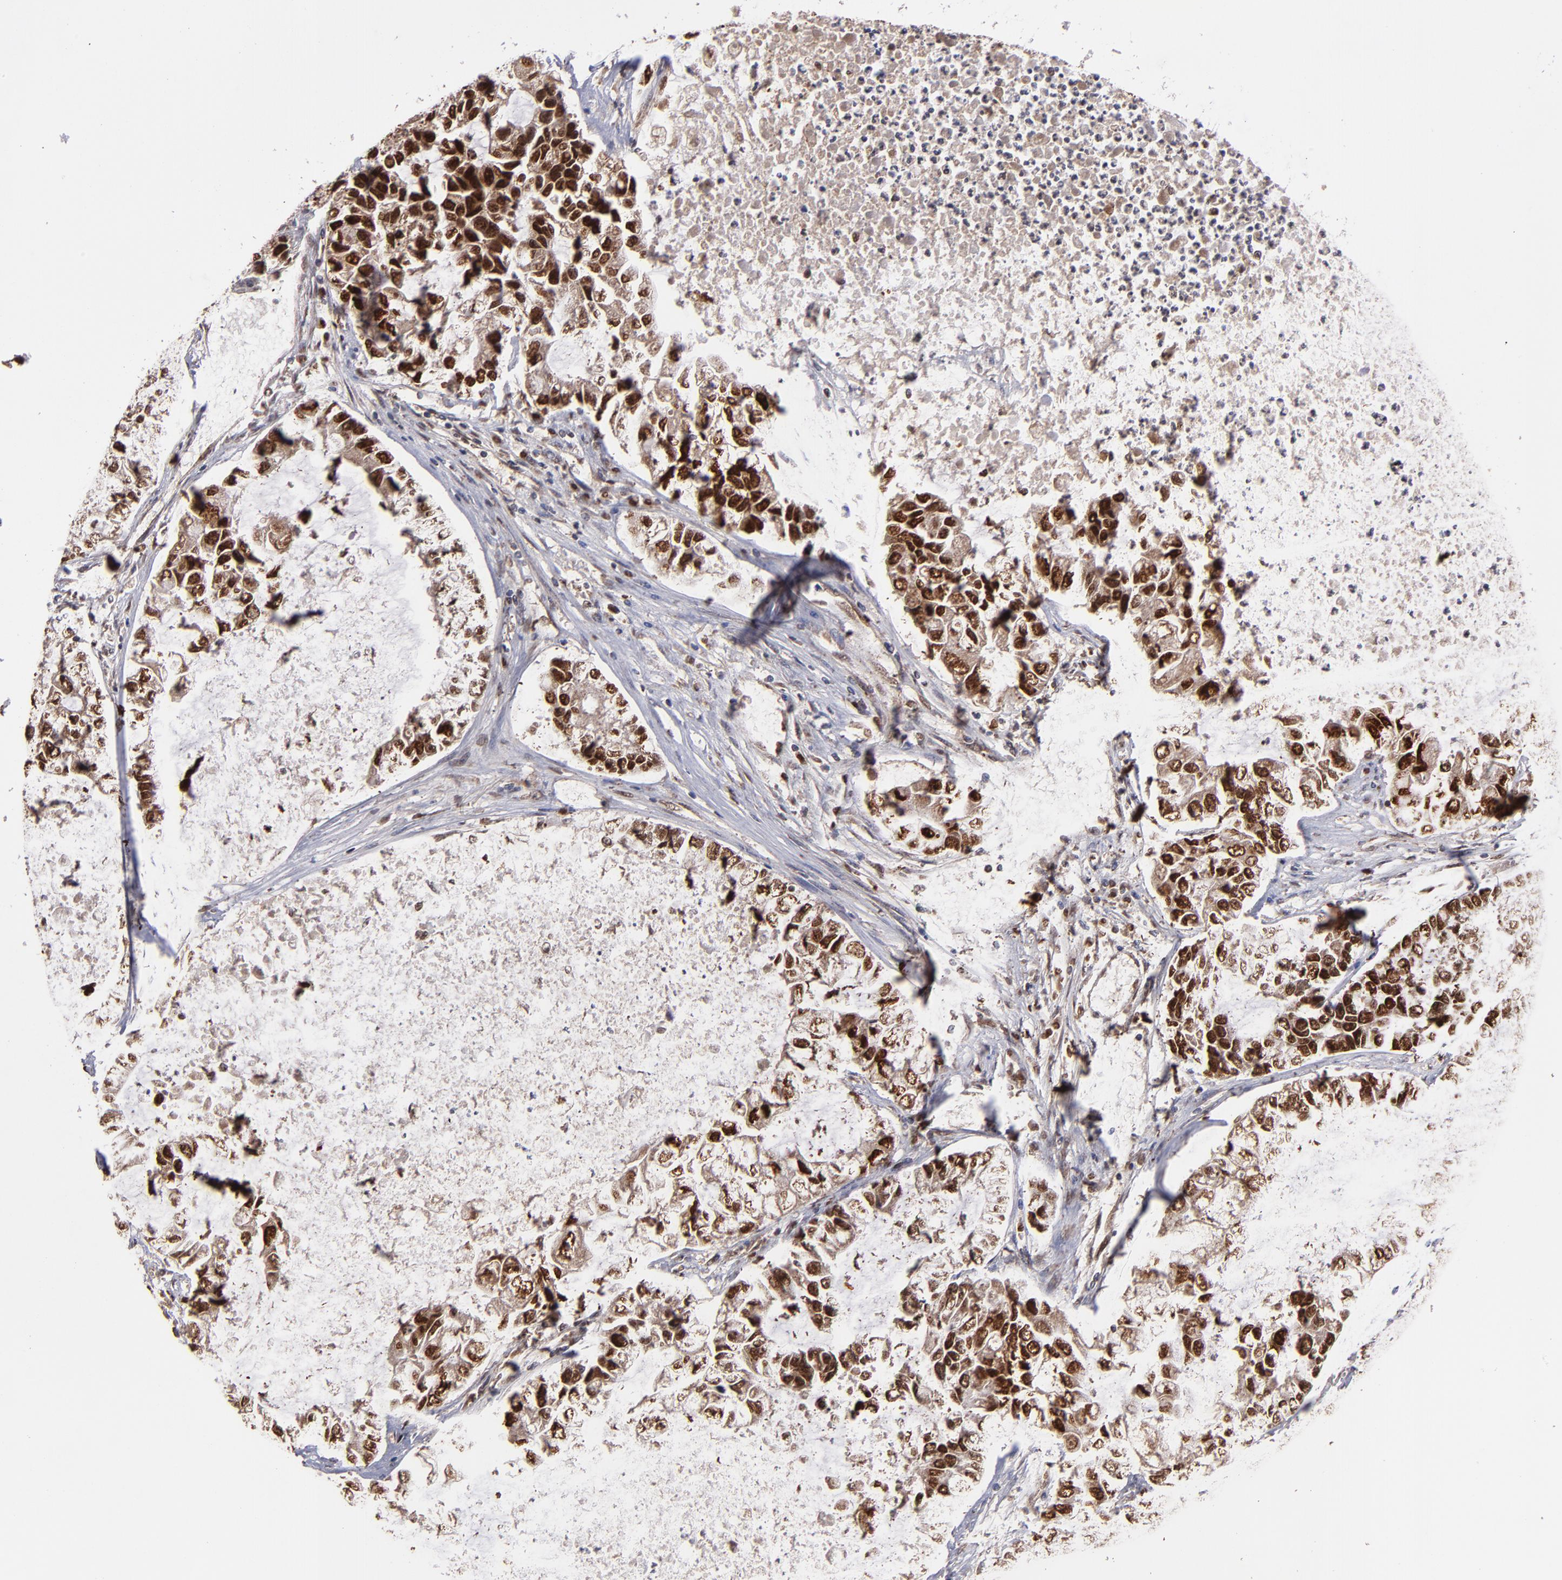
{"staining": {"intensity": "strong", "quantity": ">75%", "location": "cytoplasmic/membranous,nuclear"}, "tissue": "lung cancer", "cell_type": "Tumor cells", "image_type": "cancer", "snomed": [{"axis": "morphology", "description": "Adenocarcinoma, NOS"}, {"axis": "topography", "description": "Lung"}], "caption": "Lung adenocarcinoma stained with a protein marker demonstrates strong staining in tumor cells.", "gene": "TOP1MT", "patient": {"sex": "female", "age": 51}}